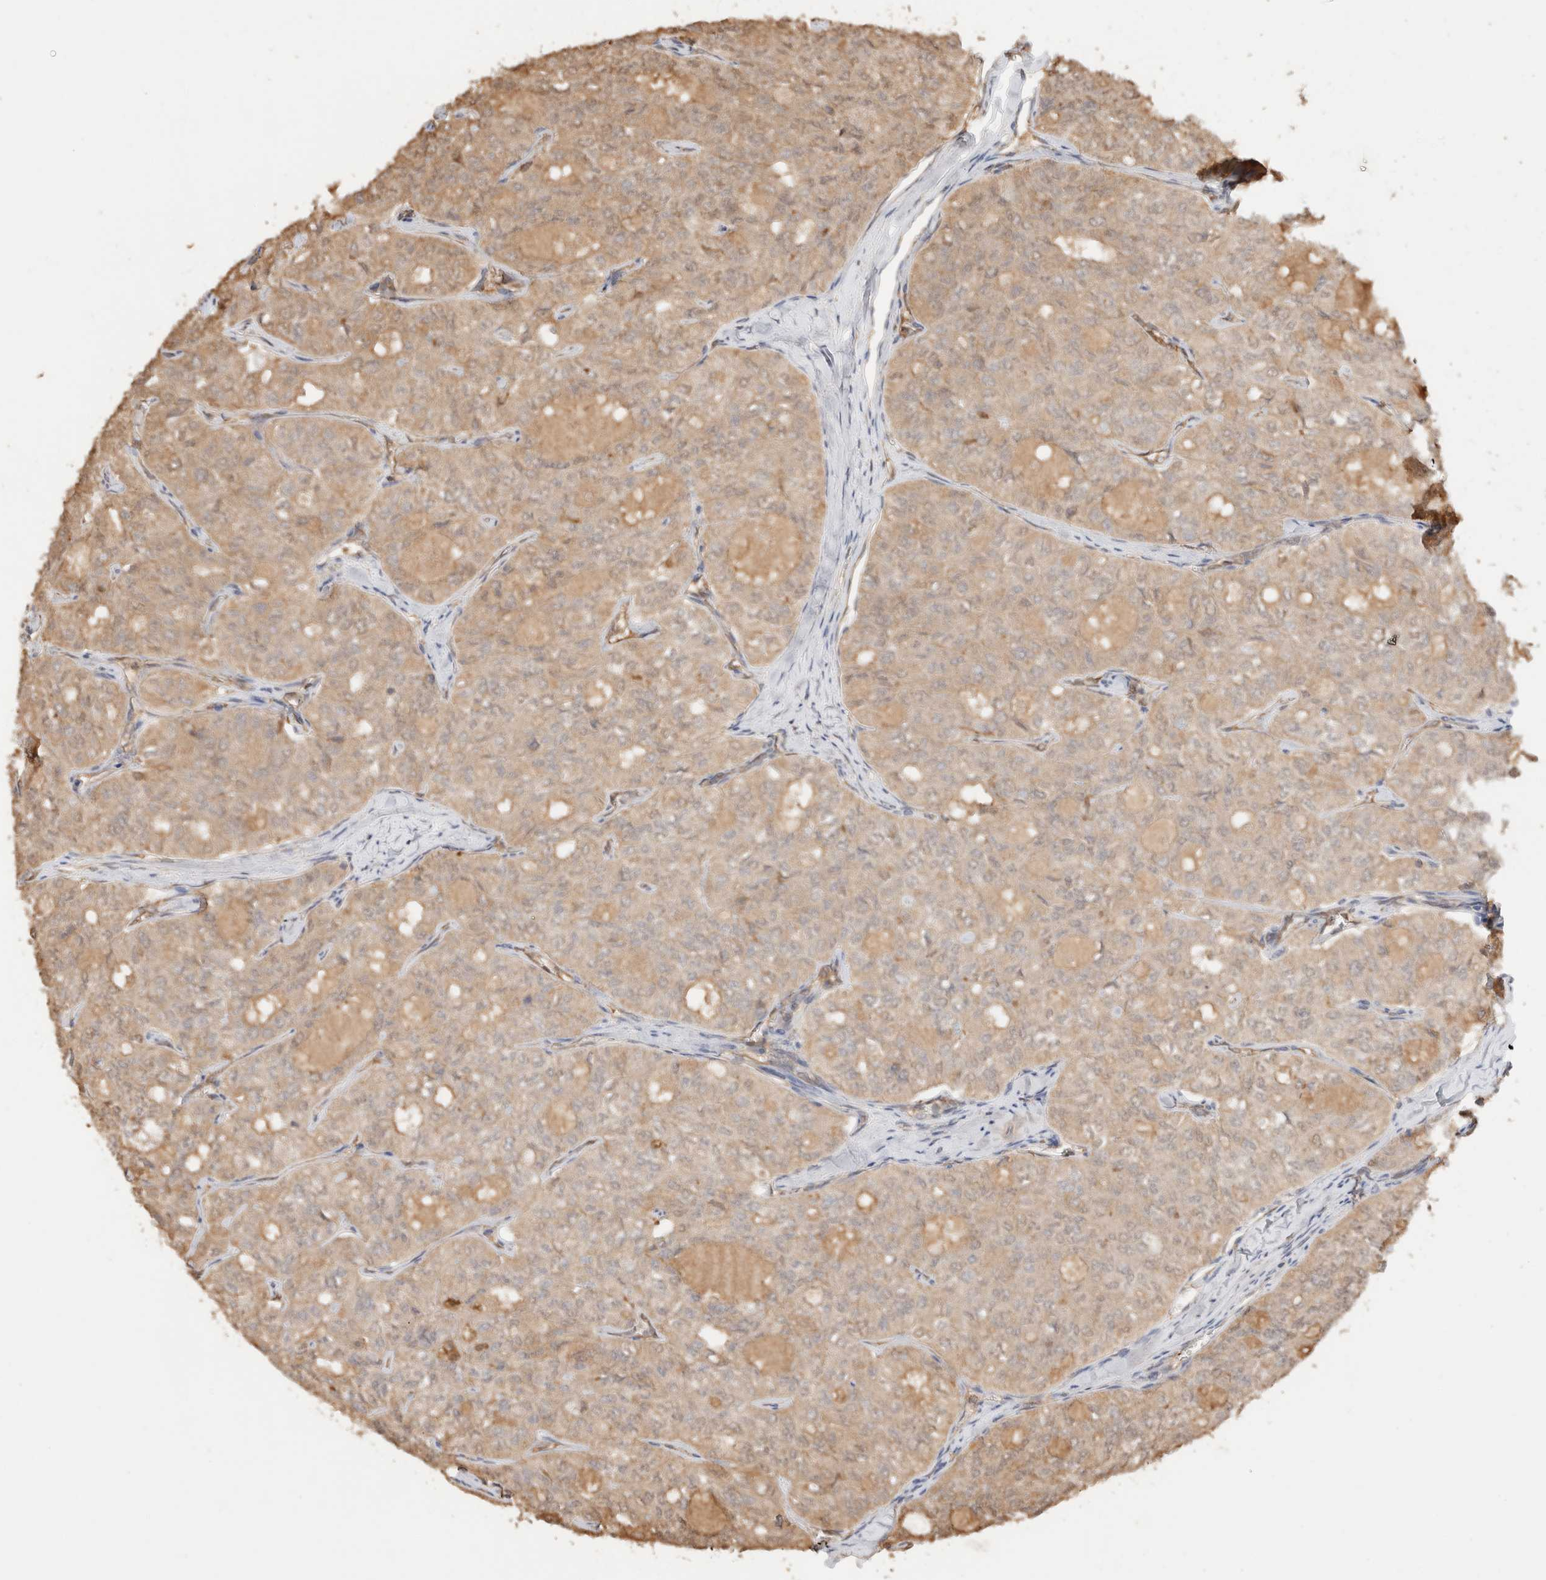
{"staining": {"intensity": "moderate", "quantity": ">75%", "location": "cytoplasmic/membranous,nuclear"}, "tissue": "thyroid cancer", "cell_type": "Tumor cells", "image_type": "cancer", "snomed": [{"axis": "morphology", "description": "Follicular adenoma carcinoma, NOS"}, {"axis": "topography", "description": "Thyroid gland"}], "caption": "IHC image of follicular adenoma carcinoma (thyroid) stained for a protein (brown), which reveals medium levels of moderate cytoplasmic/membranous and nuclear staining in approximately >75% of tumor cells.", "gene": "YWHAH", "patient": {"sex": "male", "age": 75}}